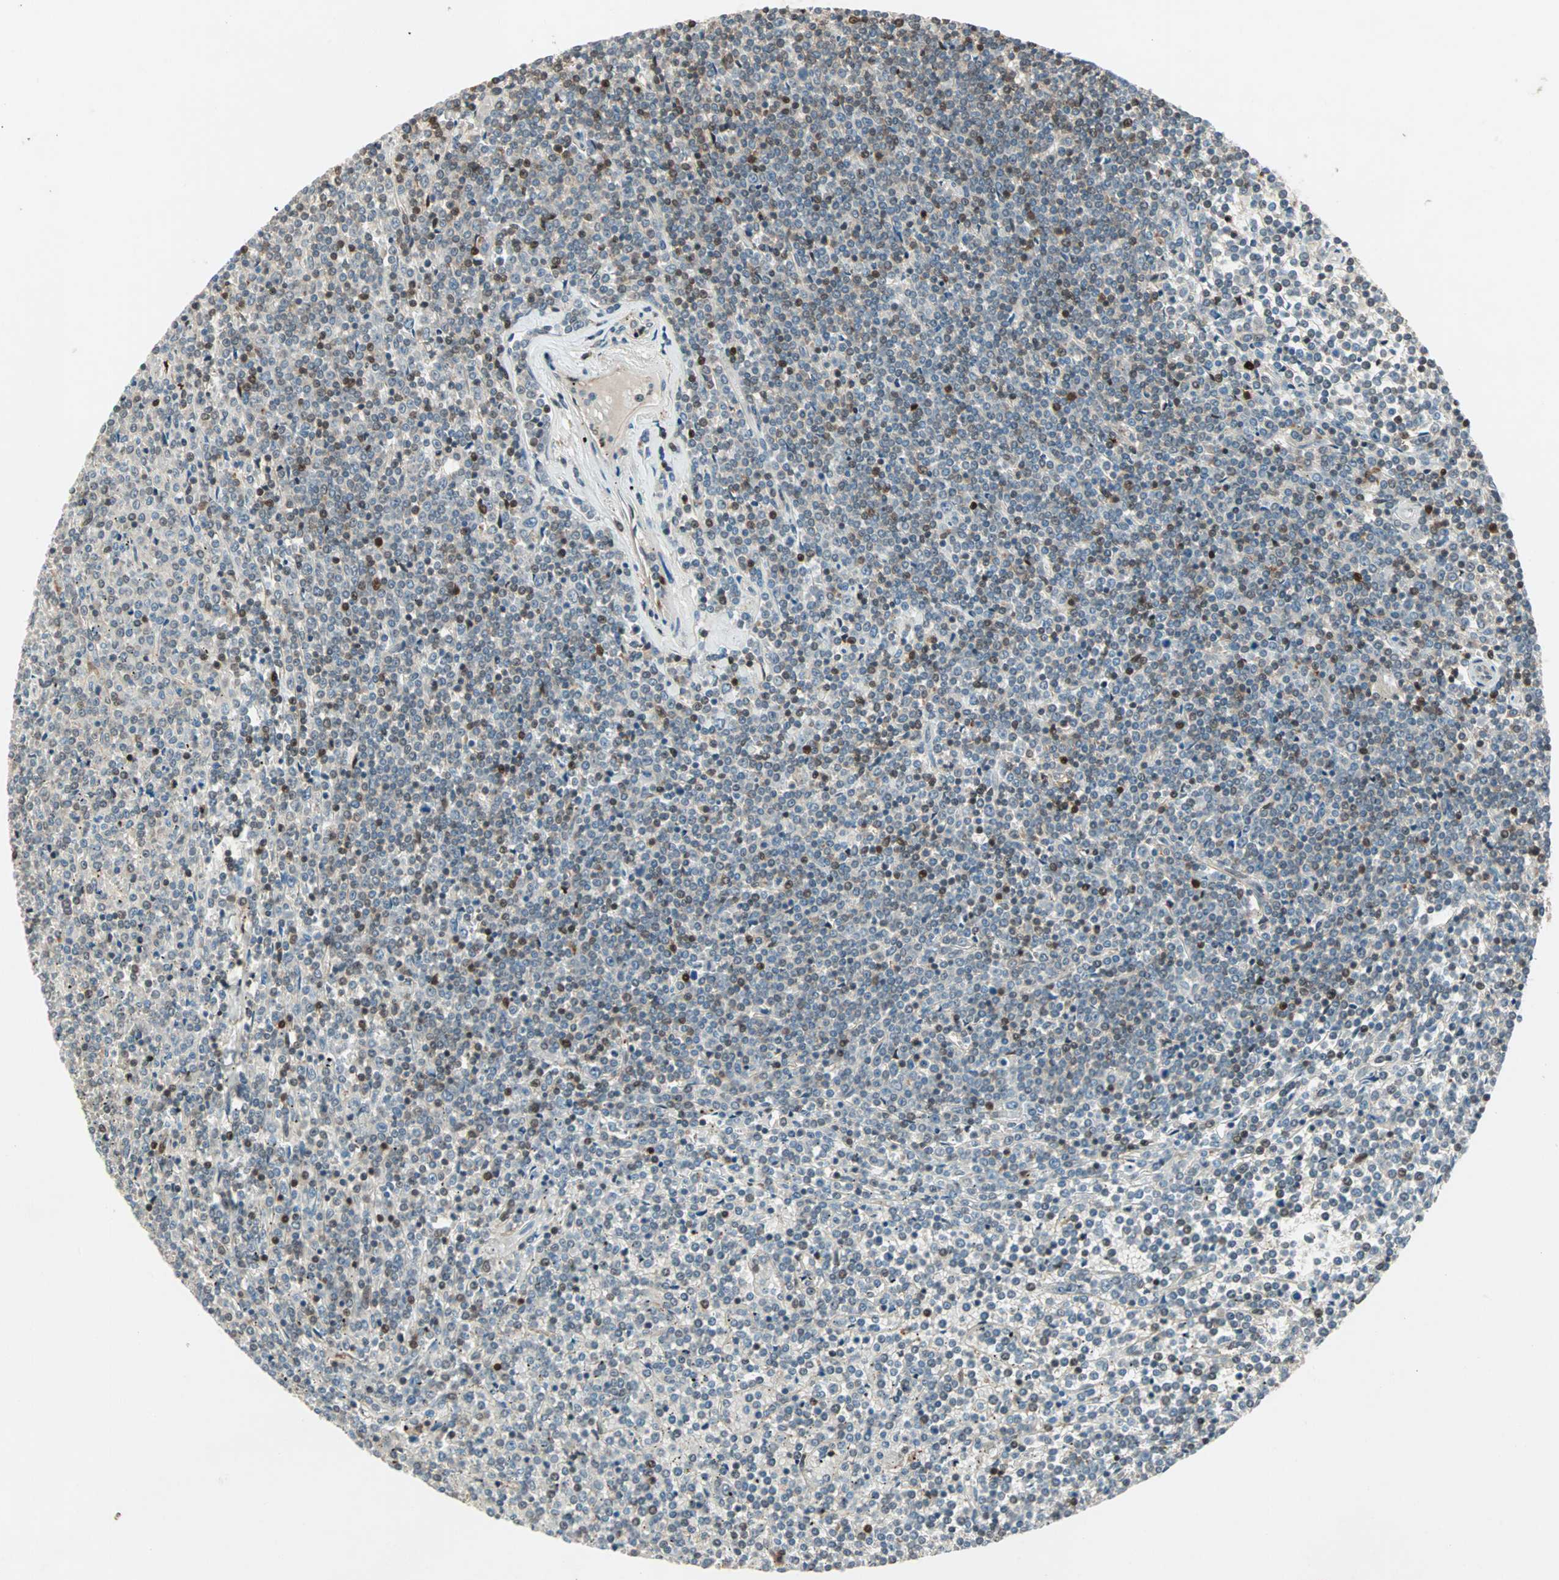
{"staining": {"intensity": "negative", "quantity": "none", "location": "none"}, "tissue": "lymphoma", "cell_type": "Tumor cells", "image_type": "cancer", "snomed": [{"axis": "morphology", "description": "Malignant lymphoma, non-Hodgkin's type, Low grade"}, {"axis": "topography", "description": "Spleen"}], "caption": "A micrograph of human lymphoma is negative for staining in tumor cells.", "gene": "RTL6", "patient": {"sex": "female", "age": 19}}